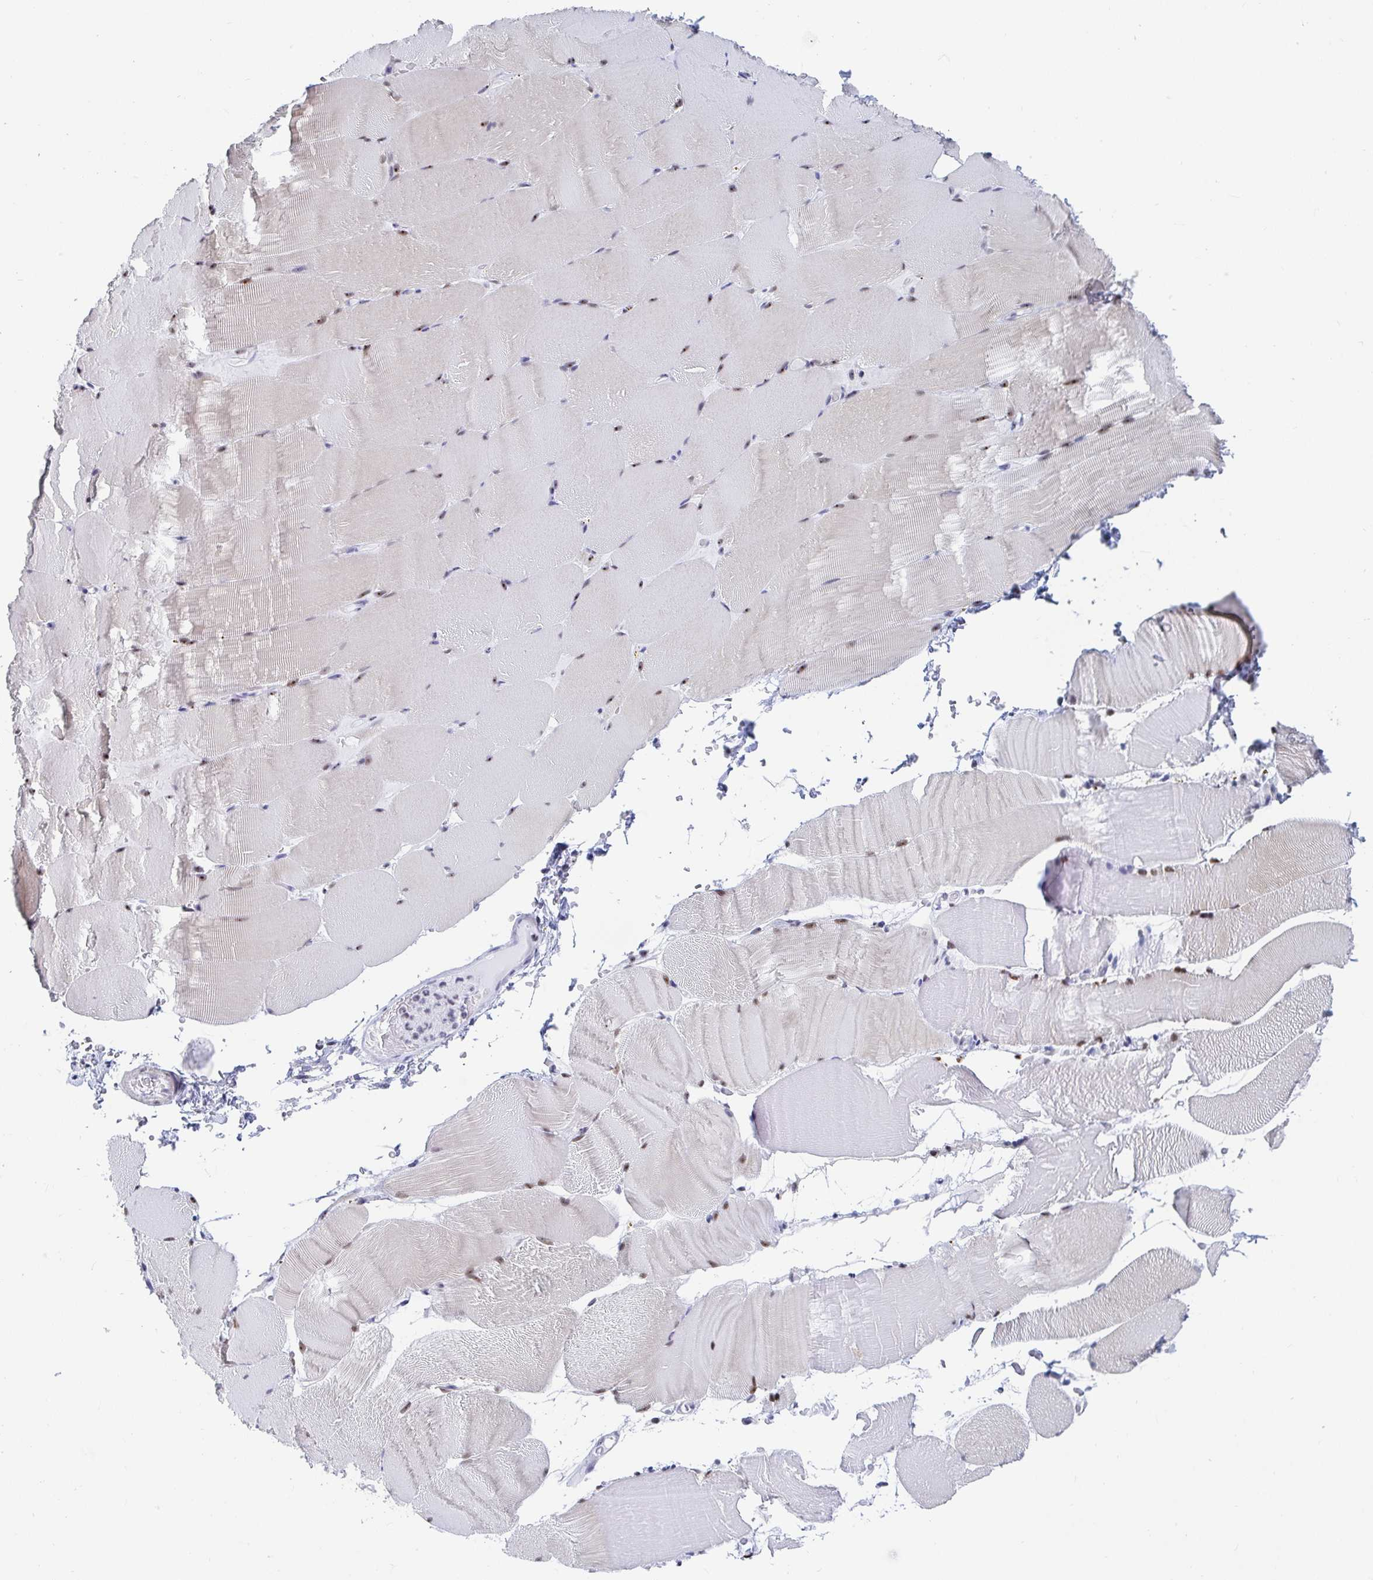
{"staining": {"intensity": "moderate", "quantity": "25%-75%", "location": "nuclear"}, "tissue": "skeletal muscle", "cell_type": "Myocytes", "image_type": "normal", "snomed": [{"axis": "morphology", "description": "Normal tissue, NOS"}, {"axis": "topography", "description": "Skeletal muscle"}], "caption": "Immunohistochemistry (IHC) histopathology image of unremarkable skeletal muscle stained for a protein (brown), which shows medium levels of moderate nuclear positivity in about 25%-75% of myocytes.", "gene": "SIRT7", "patient": {"sex": "female", "age": 37}}